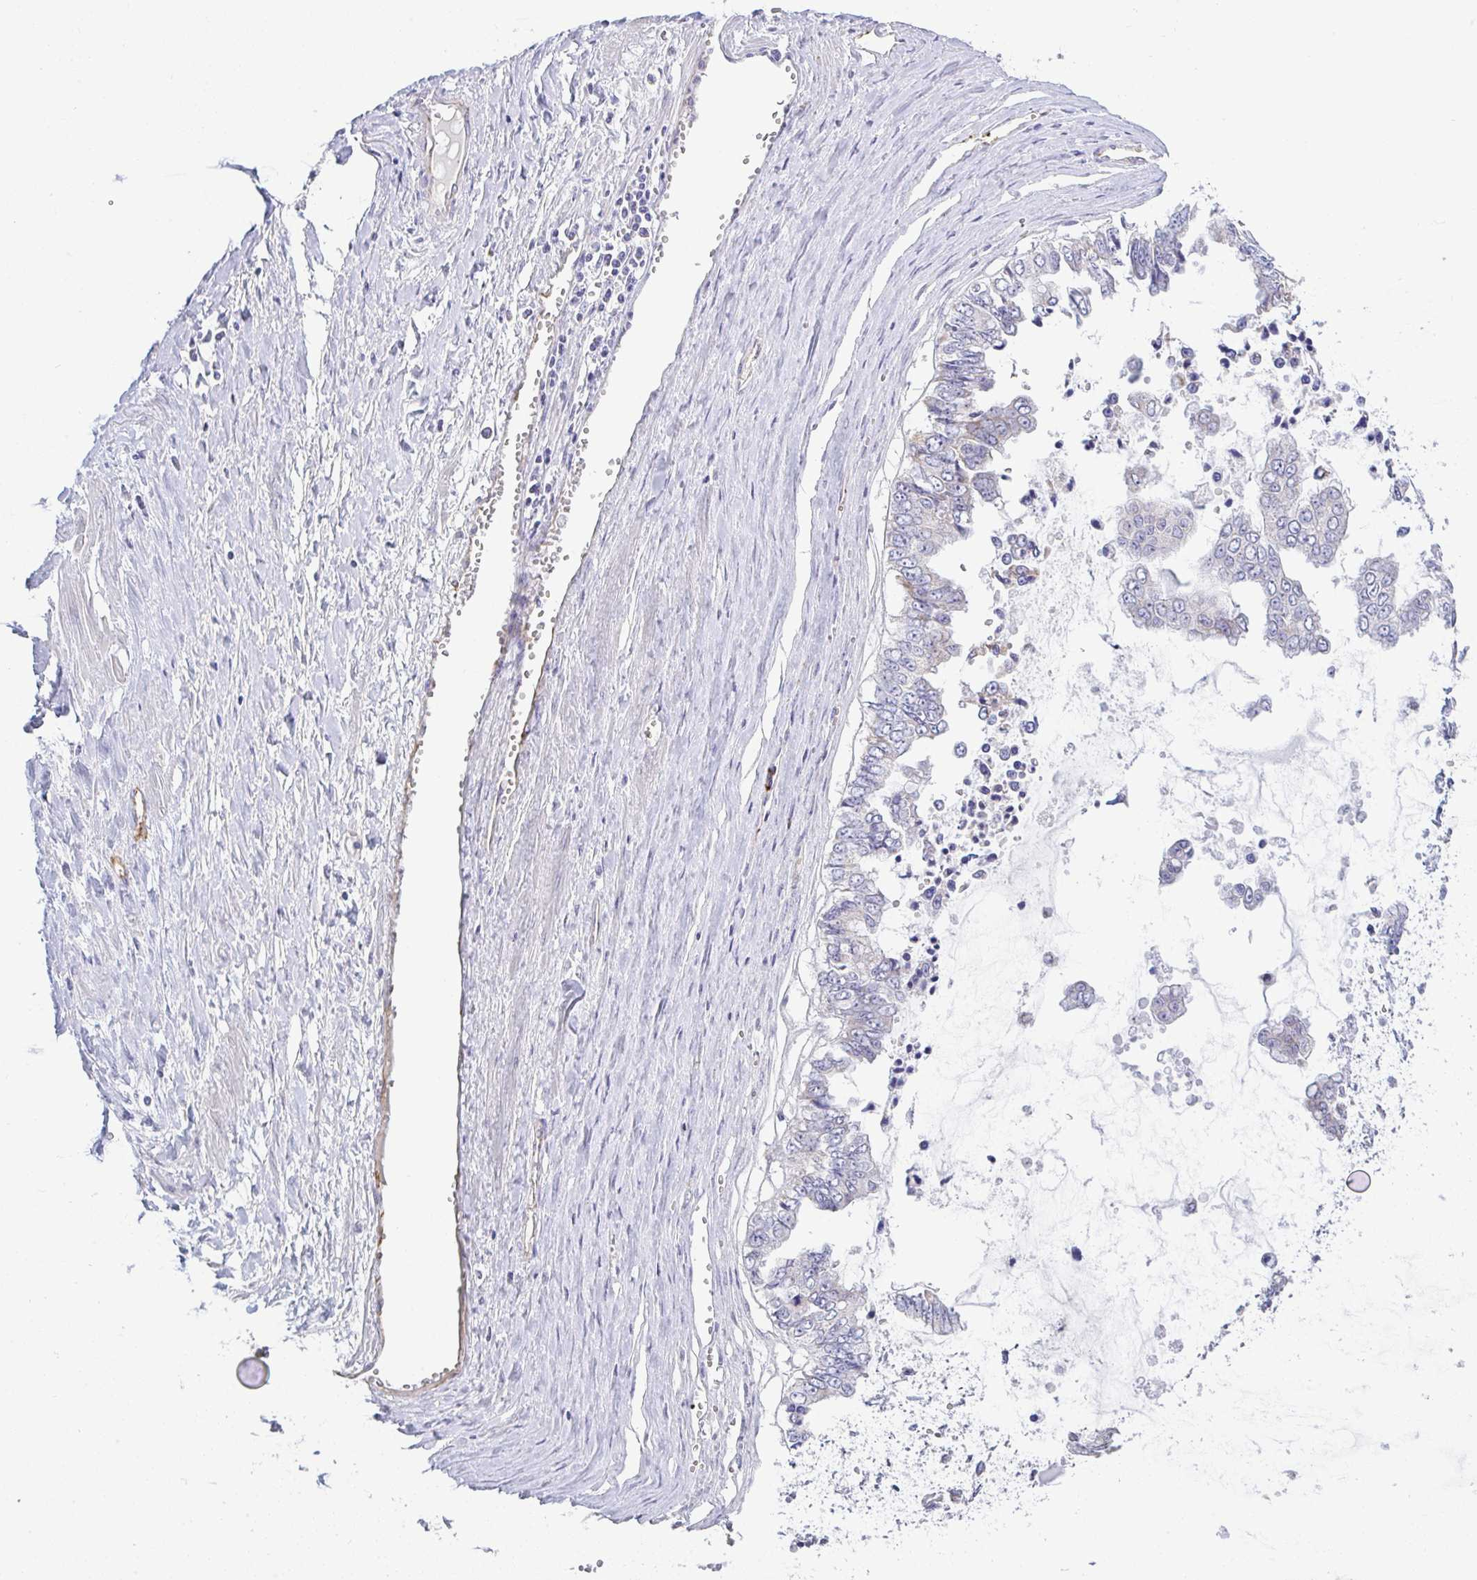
{"staining": {"intensity": "negative", "quantity": "none", "location": "none"}, "tissue": "ovarian cancer", "cell_type": "Tumor cells", "image_type": "cancer", "snomed": [{"axis": "morphology", "description": "Cystadenocarcinoma, mucinous, NOS"}, {"axis": "topography", "description": "Ovary"}], "caption": "Protein analysis of ovarian mucinous cystadenocarcinoma exhibits no significant positivity in tumor cells. Nuclei are stained in blue.", "gene": "PLCD4", "patient": {"sex": "female", "age": 72}}